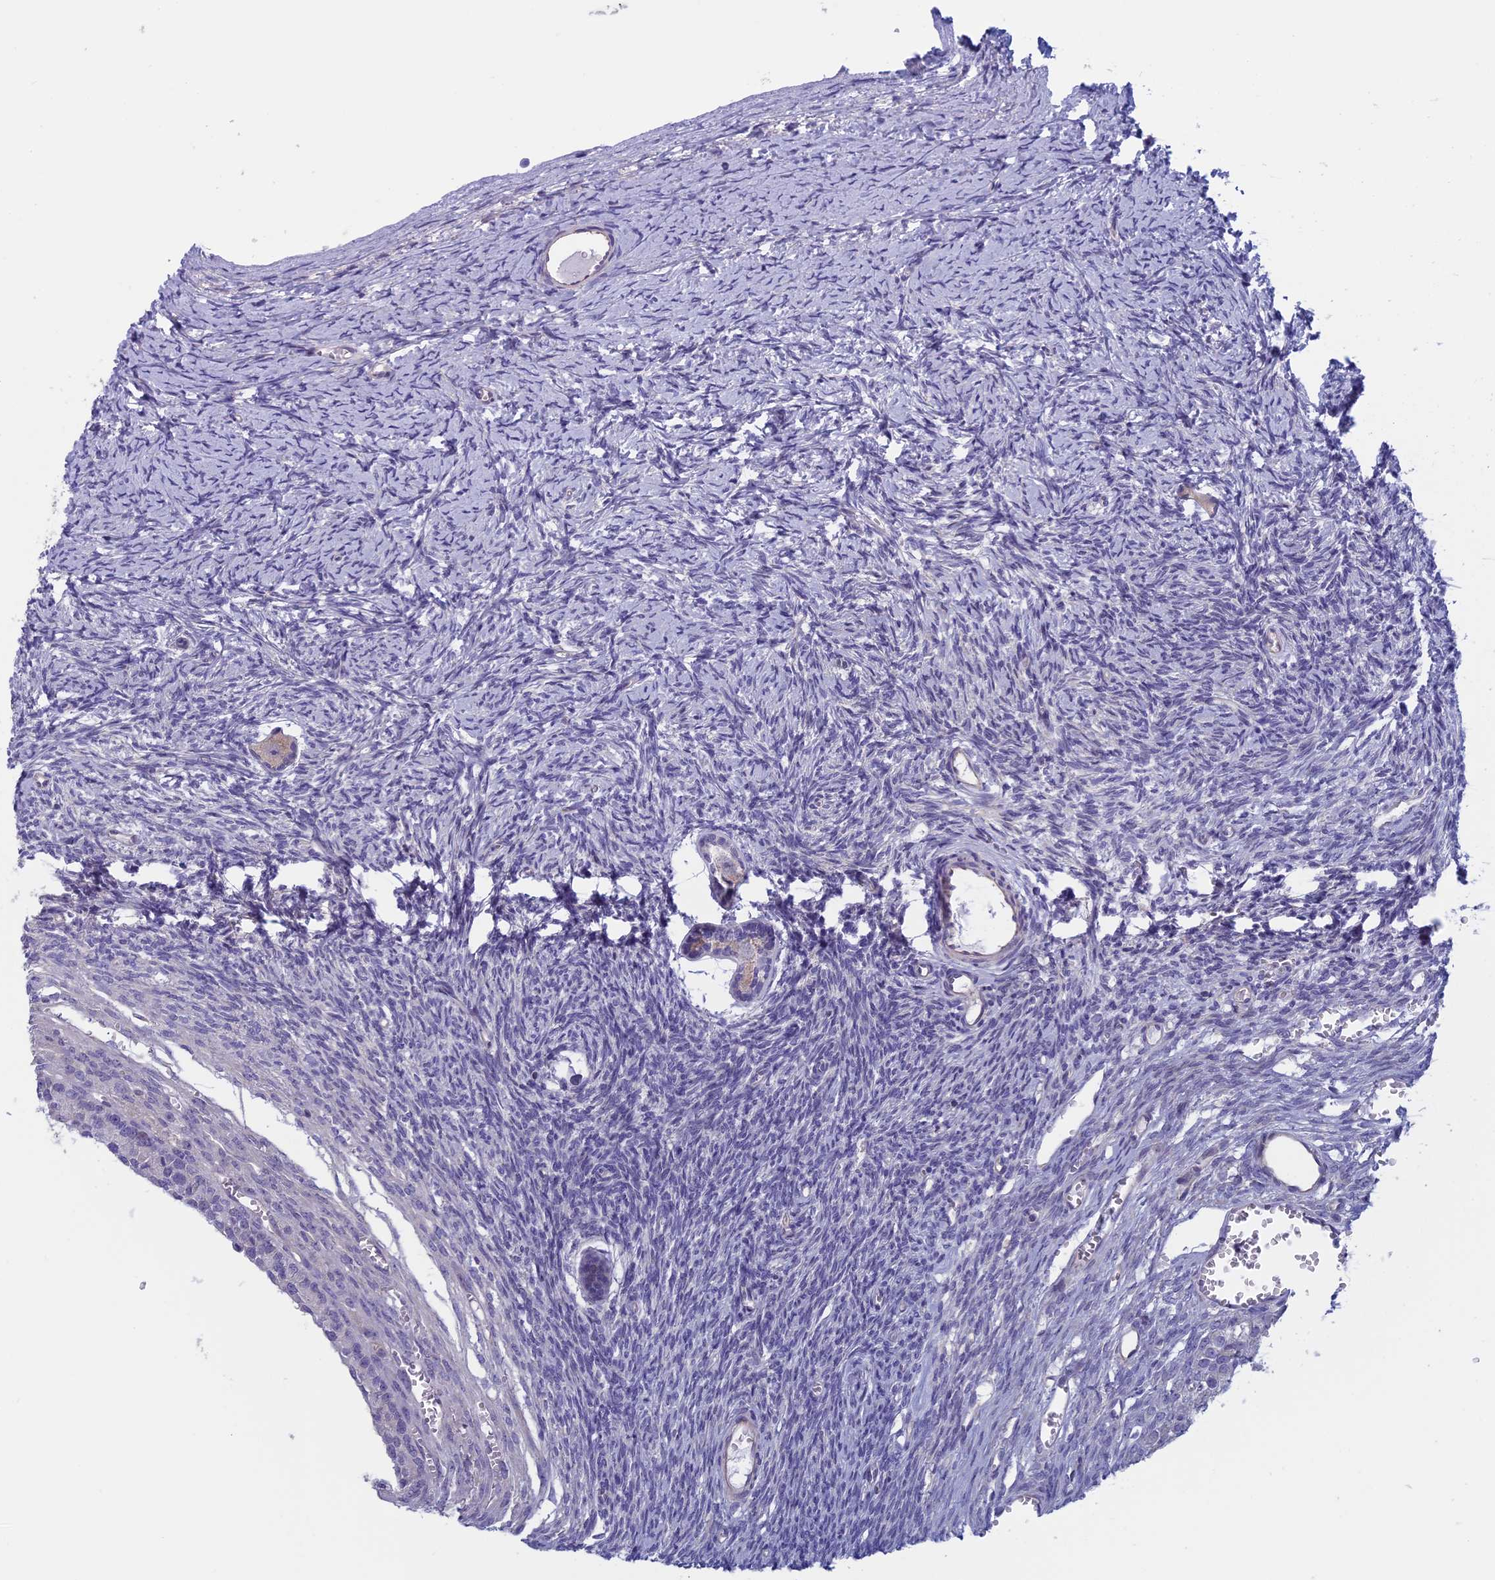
{"staining": {"intensity": "negative", "quantity": "none", "location": "none"}, "tissue": "ovary", "cell_type": "Follicle cells", "image_type": "normal", "snomed": [{"axis": "morphology", "description": "Normal tissue, NOS"}, {"axis": "topography", "description": "Ovary"}], "caption": "DAB immunohistochemical staining of benign ovary demonstrates no significant staining in follicle cells. (Immunohistochemistry (ihc), brightfield microscopy, high magnification).", "gene": "CNOT6L", "patient": {"sex": "female", "age": 39}}